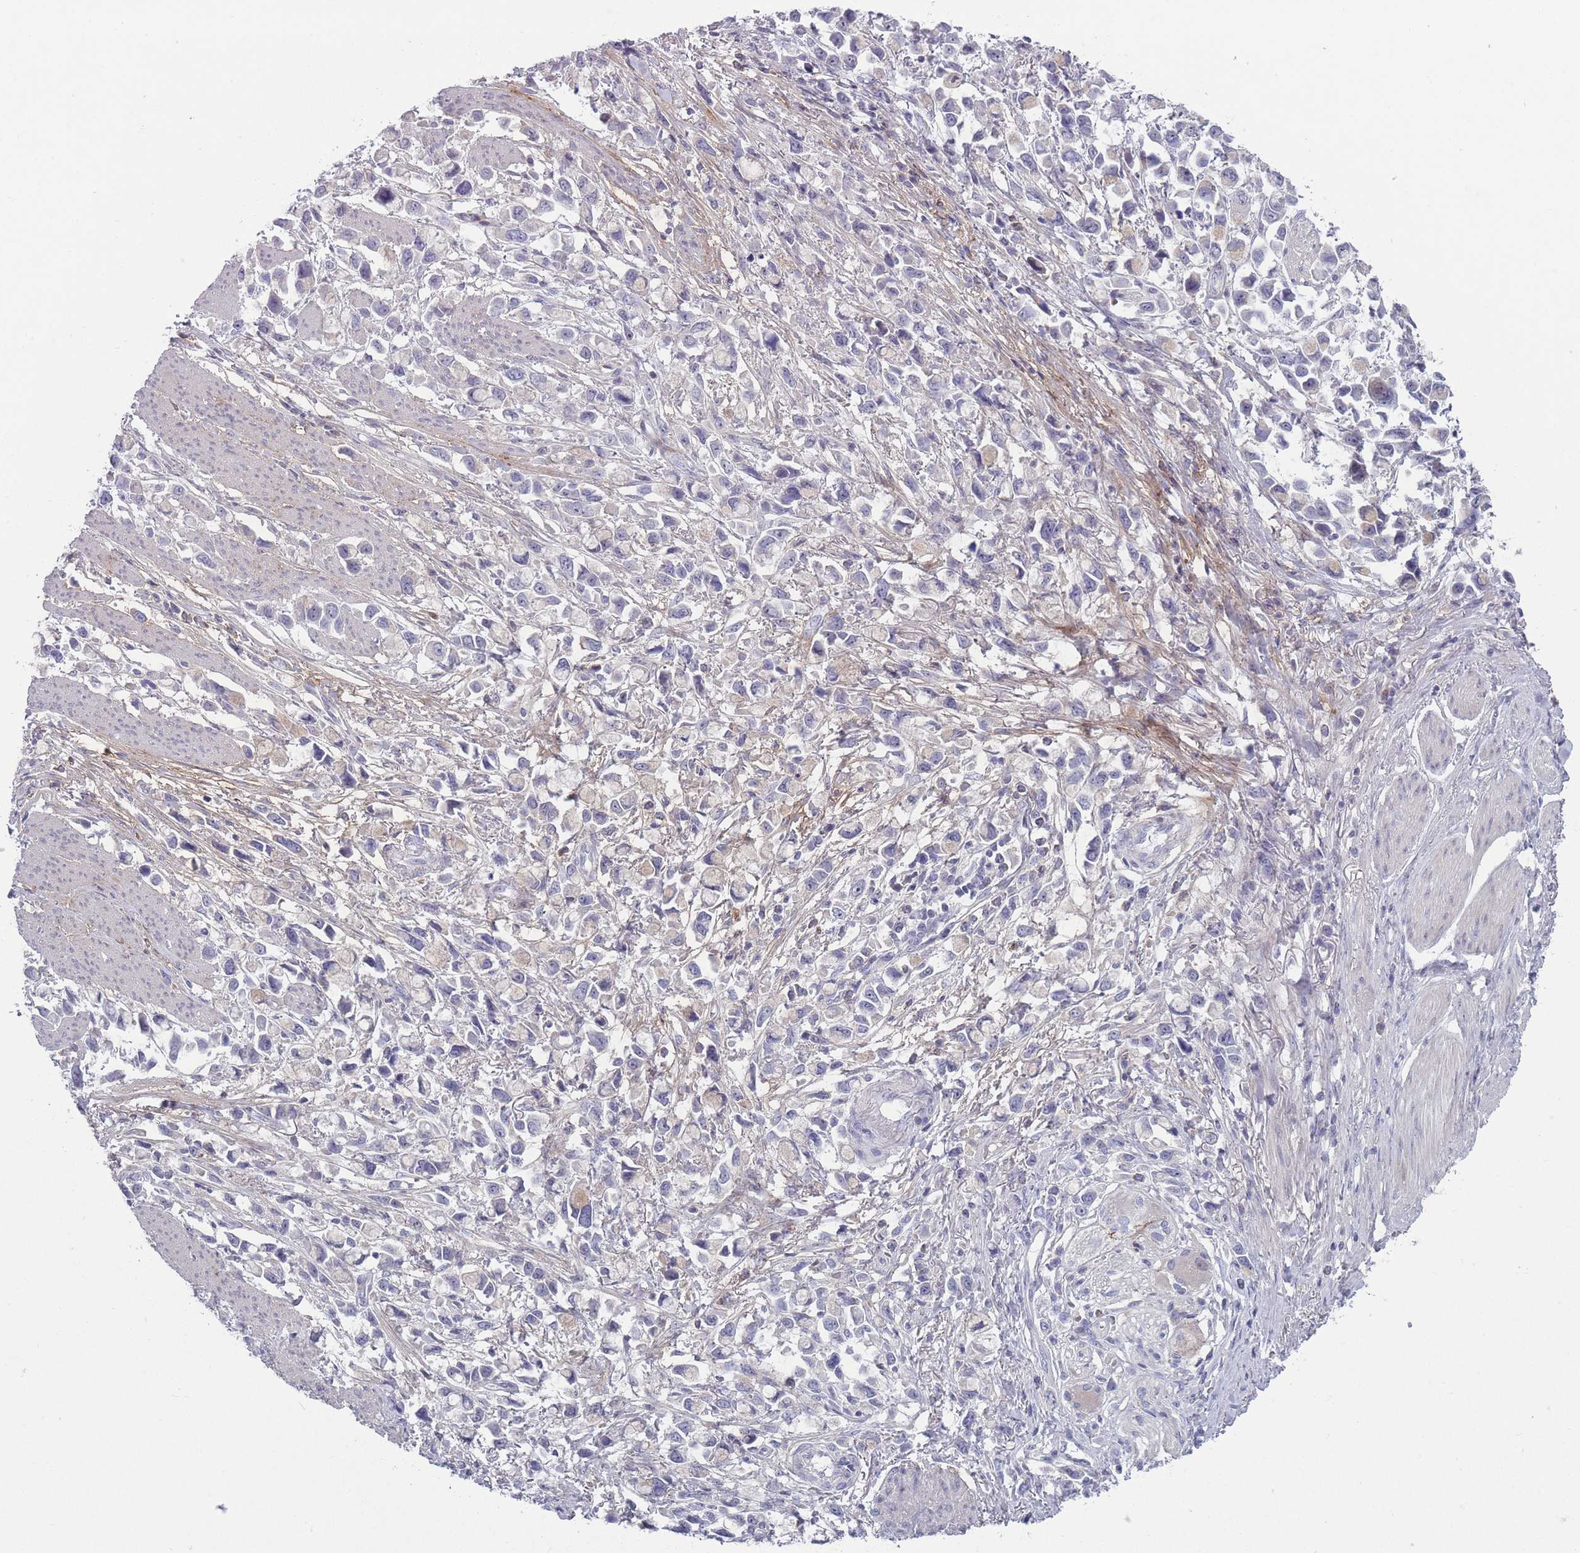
{"staining": {"intensity": "negative", "quantity": "none", "location": "none"}, "tissue": "stomach cancer", "cell_type": "Tumor cells", "image_type": "cancer", "snomed": [{"axis": "morphology", "description": "Adenocarcinoma, NOS"}, {"axis": "topography", "description": "Stomach"}], "caption": "A photomicrograph of human stomach cancer (adenocarcinoma) is negative for staining in tumor cells.", "gene": "PAIP2B", "patient": {"sex": "female", "age": 81}}